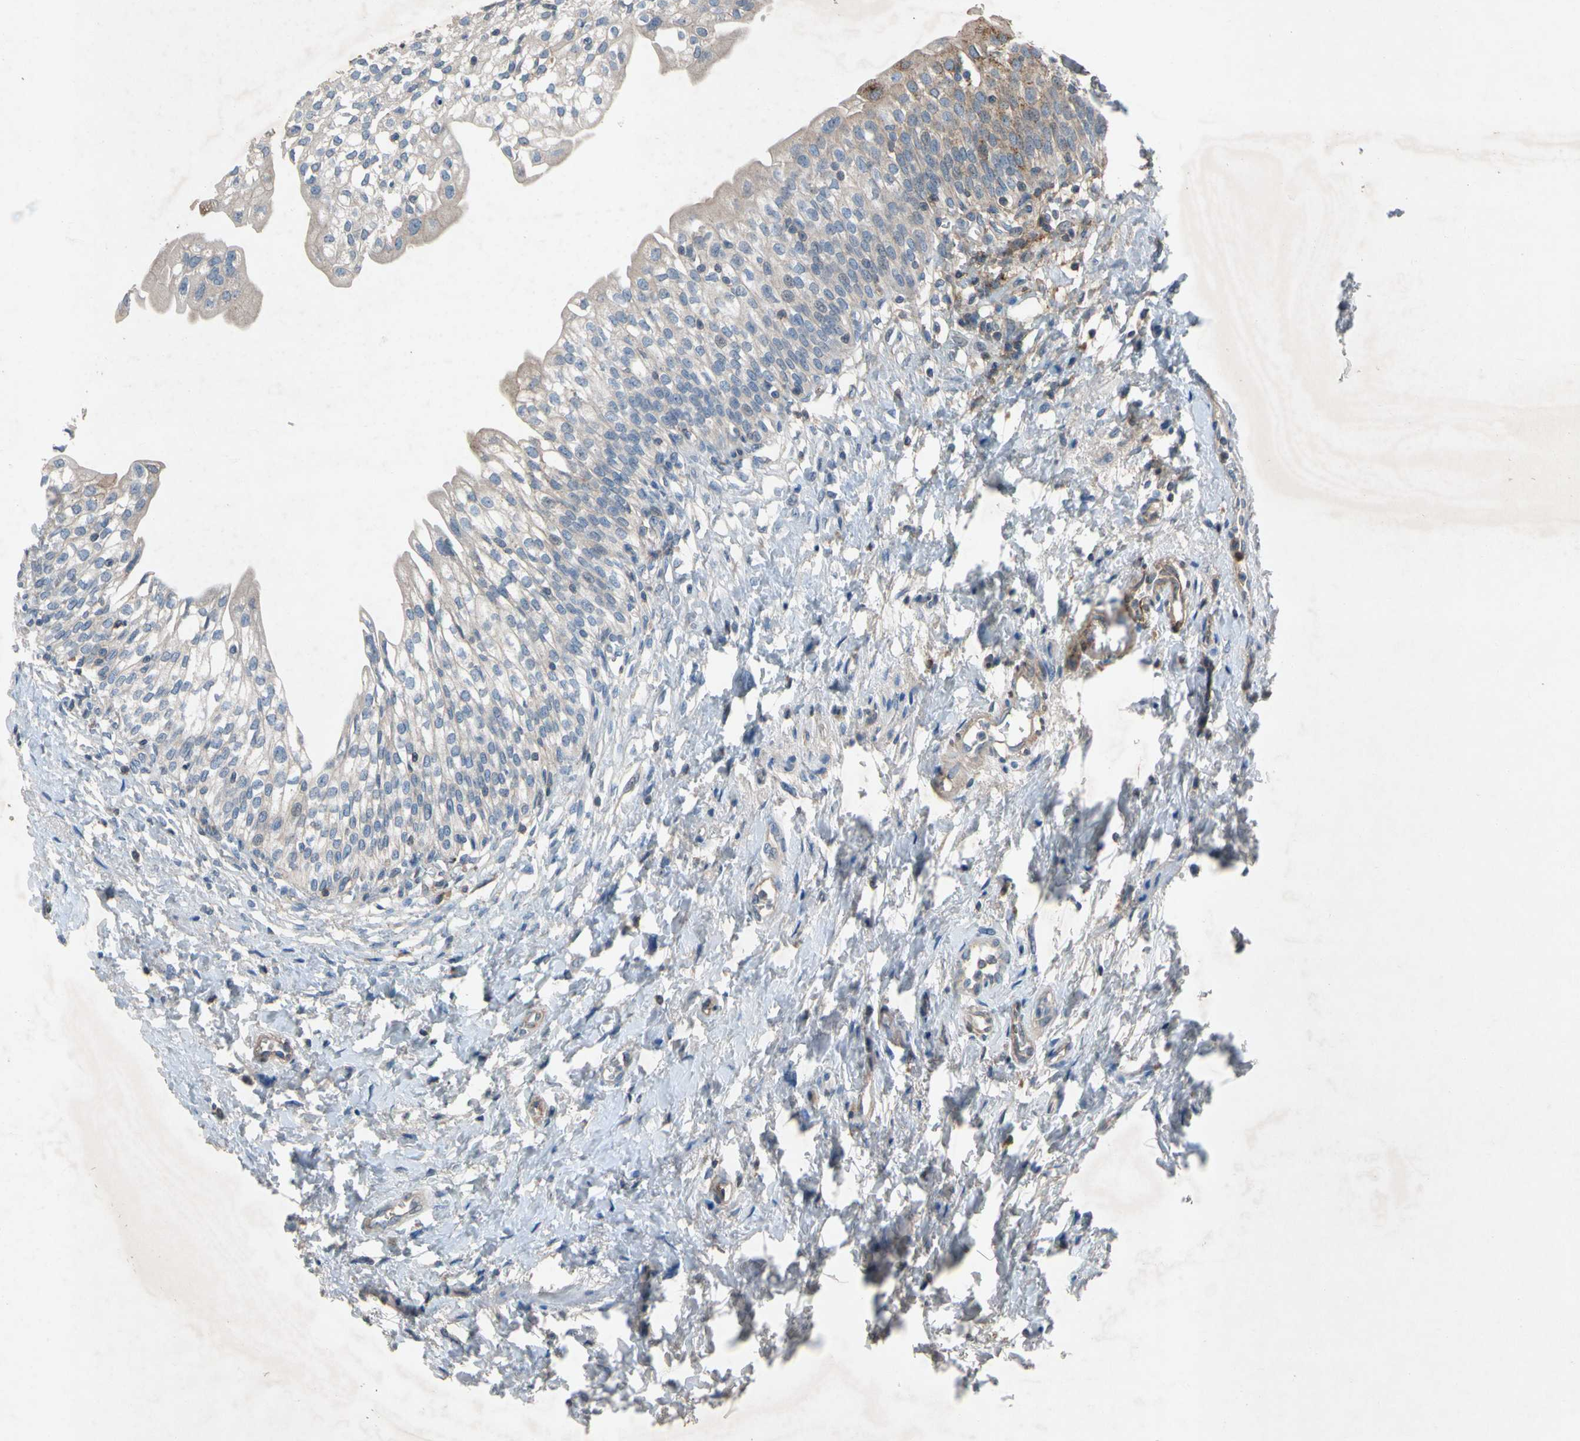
{"staining": {"intensity": "moderate", "quantity": "25%-75%", "location": "cytoplasmic/membranous"}, "tissue": "urinary bladder", "cell_type": "Urothelial cells", "image_type": "normal", "snomed": [{"axis": "morphology", "description": "Normal tissue, NOS"}, {"axis": "topography", "description": "Urinary bladder"}], "caption": "A medium amount of moderate cytoplasmic/membranous positivity is present in about 25%-75% of urothelial cells in normal urinary bladder. (Brightfield microscopy of DAB IHC at high magnification).", "gene": "NDFIP2", "patient": {"sex": "male", "age": 55}}